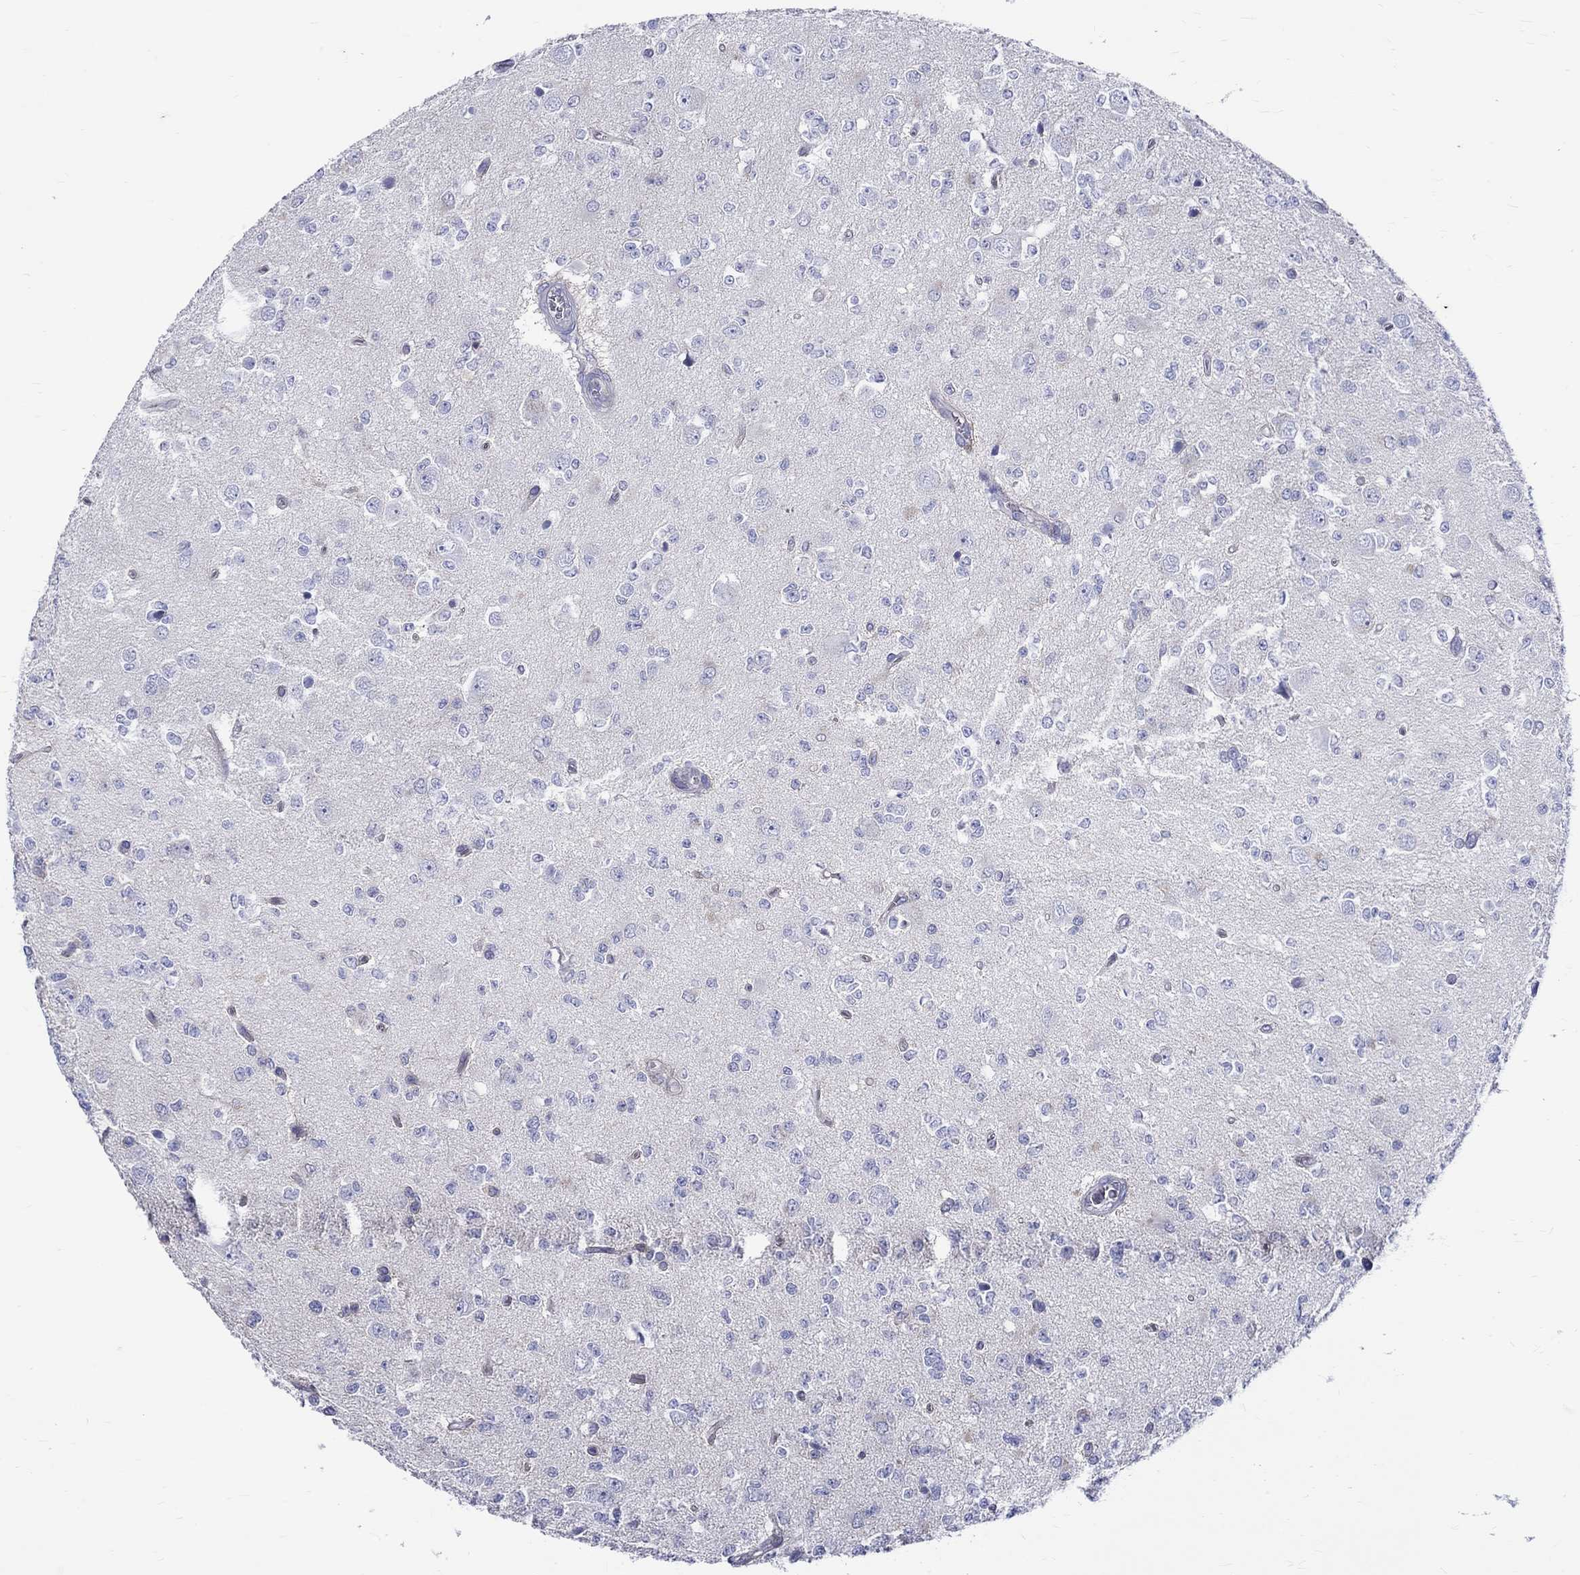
{"staining": {"intensity": "negative", "quantity": "none", "location": "none"}, "tissue": "glioma", "cell_type": "Tumor cells", "image_type": "cancer", "snomed": [{"axis": "morphology", "description": "Glioma, malignant, Low grade"}, {"axis": "topography", "description": "Brain"}], "caption": "IHC of human glioma reveals no staining in tumor cells. Nuclei are stained in blue.", "gene": "SH2D7", "patient": {"sex": "female", "age": 45}}